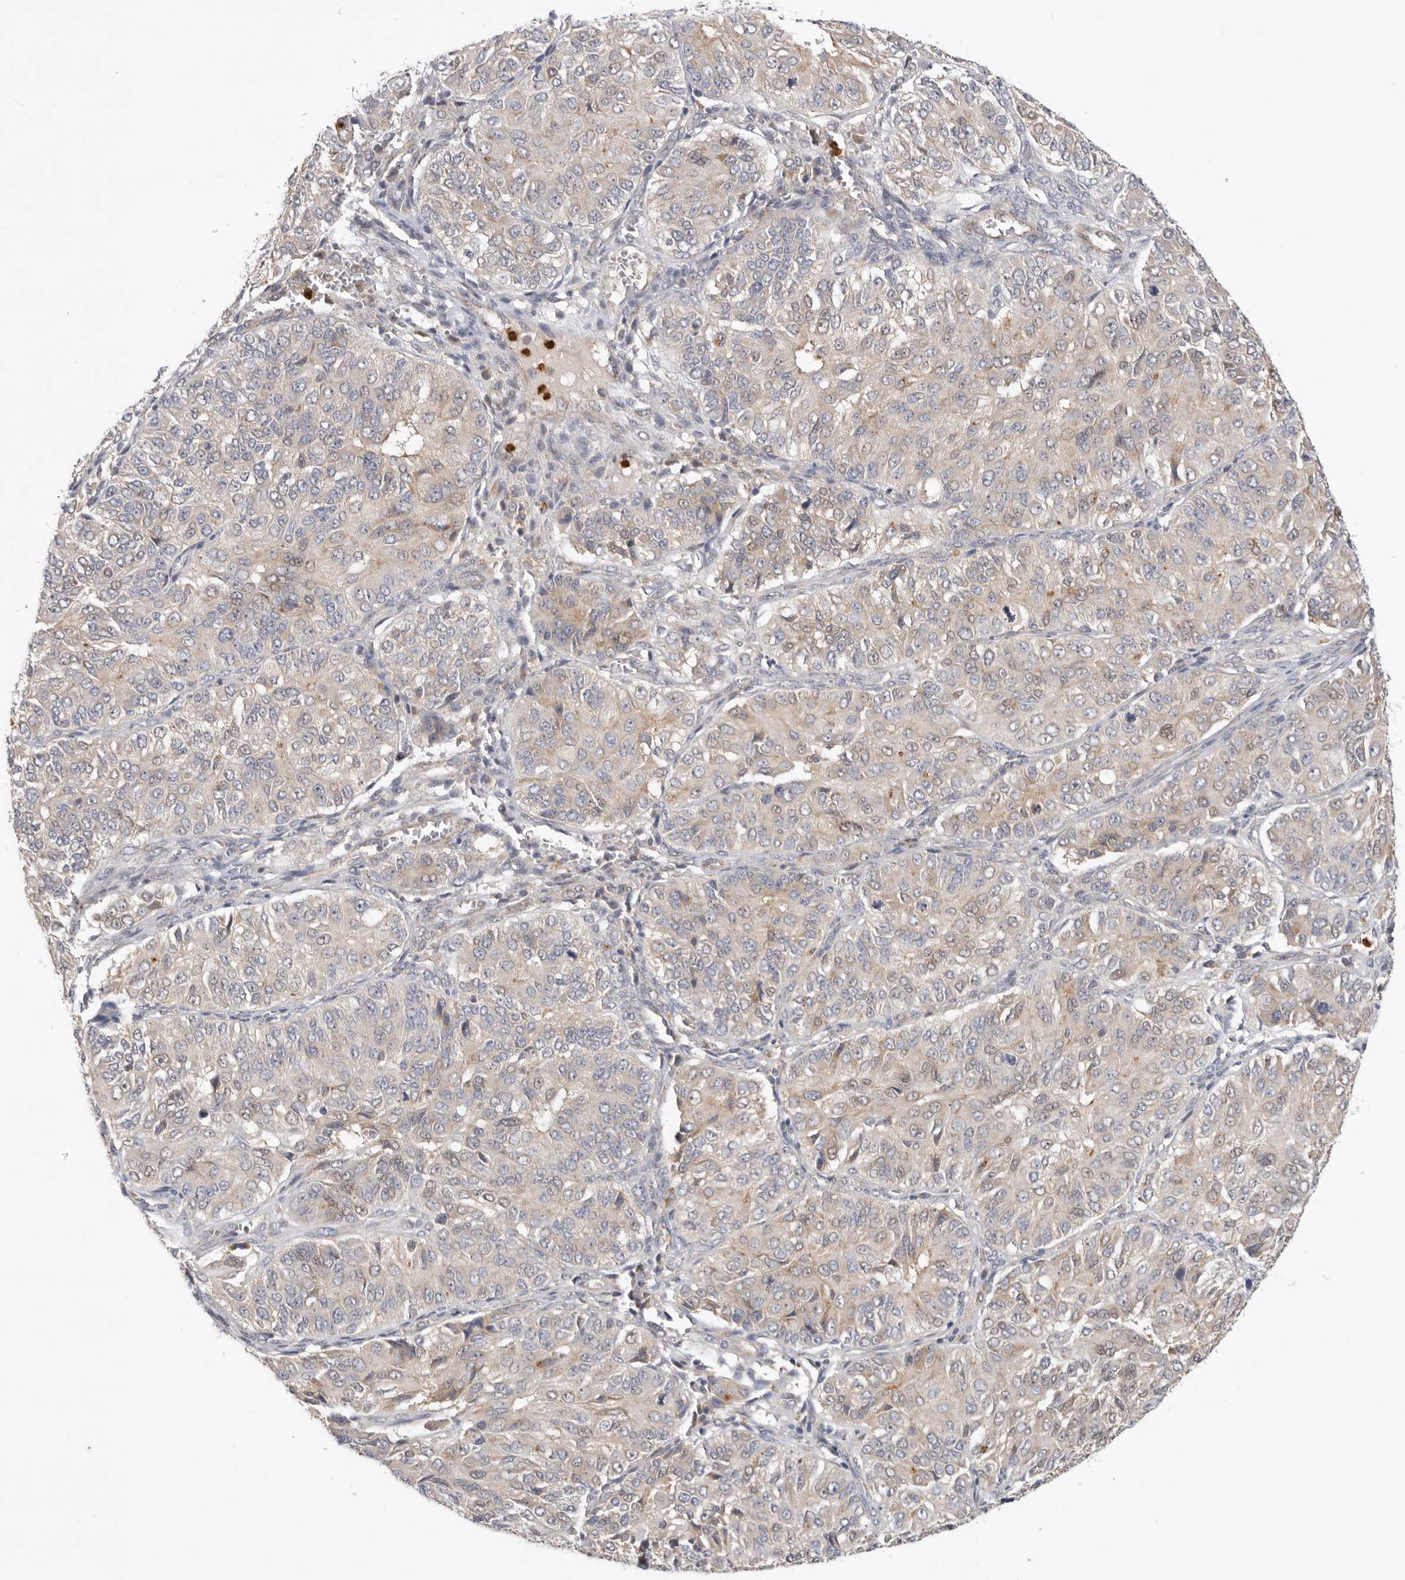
{"staining": {"intensity": "weak", "quantity": "<25%", "location": "cytoplasmic/membranous,nuclear"}, "tissue": "ovarian cancer", "cell_type": "Tumor cells", "image_type": "cancer", "snomed": [{"axis": "morphology", "description": "Carcinoma, endometroid"}, {"axis": "topography", "description": "Ovary"}], "caption": "Endometroid carcinoma (ovarian) stained for a protein using IHC reveals no staining tumor cells.", "gene": "GNE", "patient": {"sex": "female", "age": 51}}